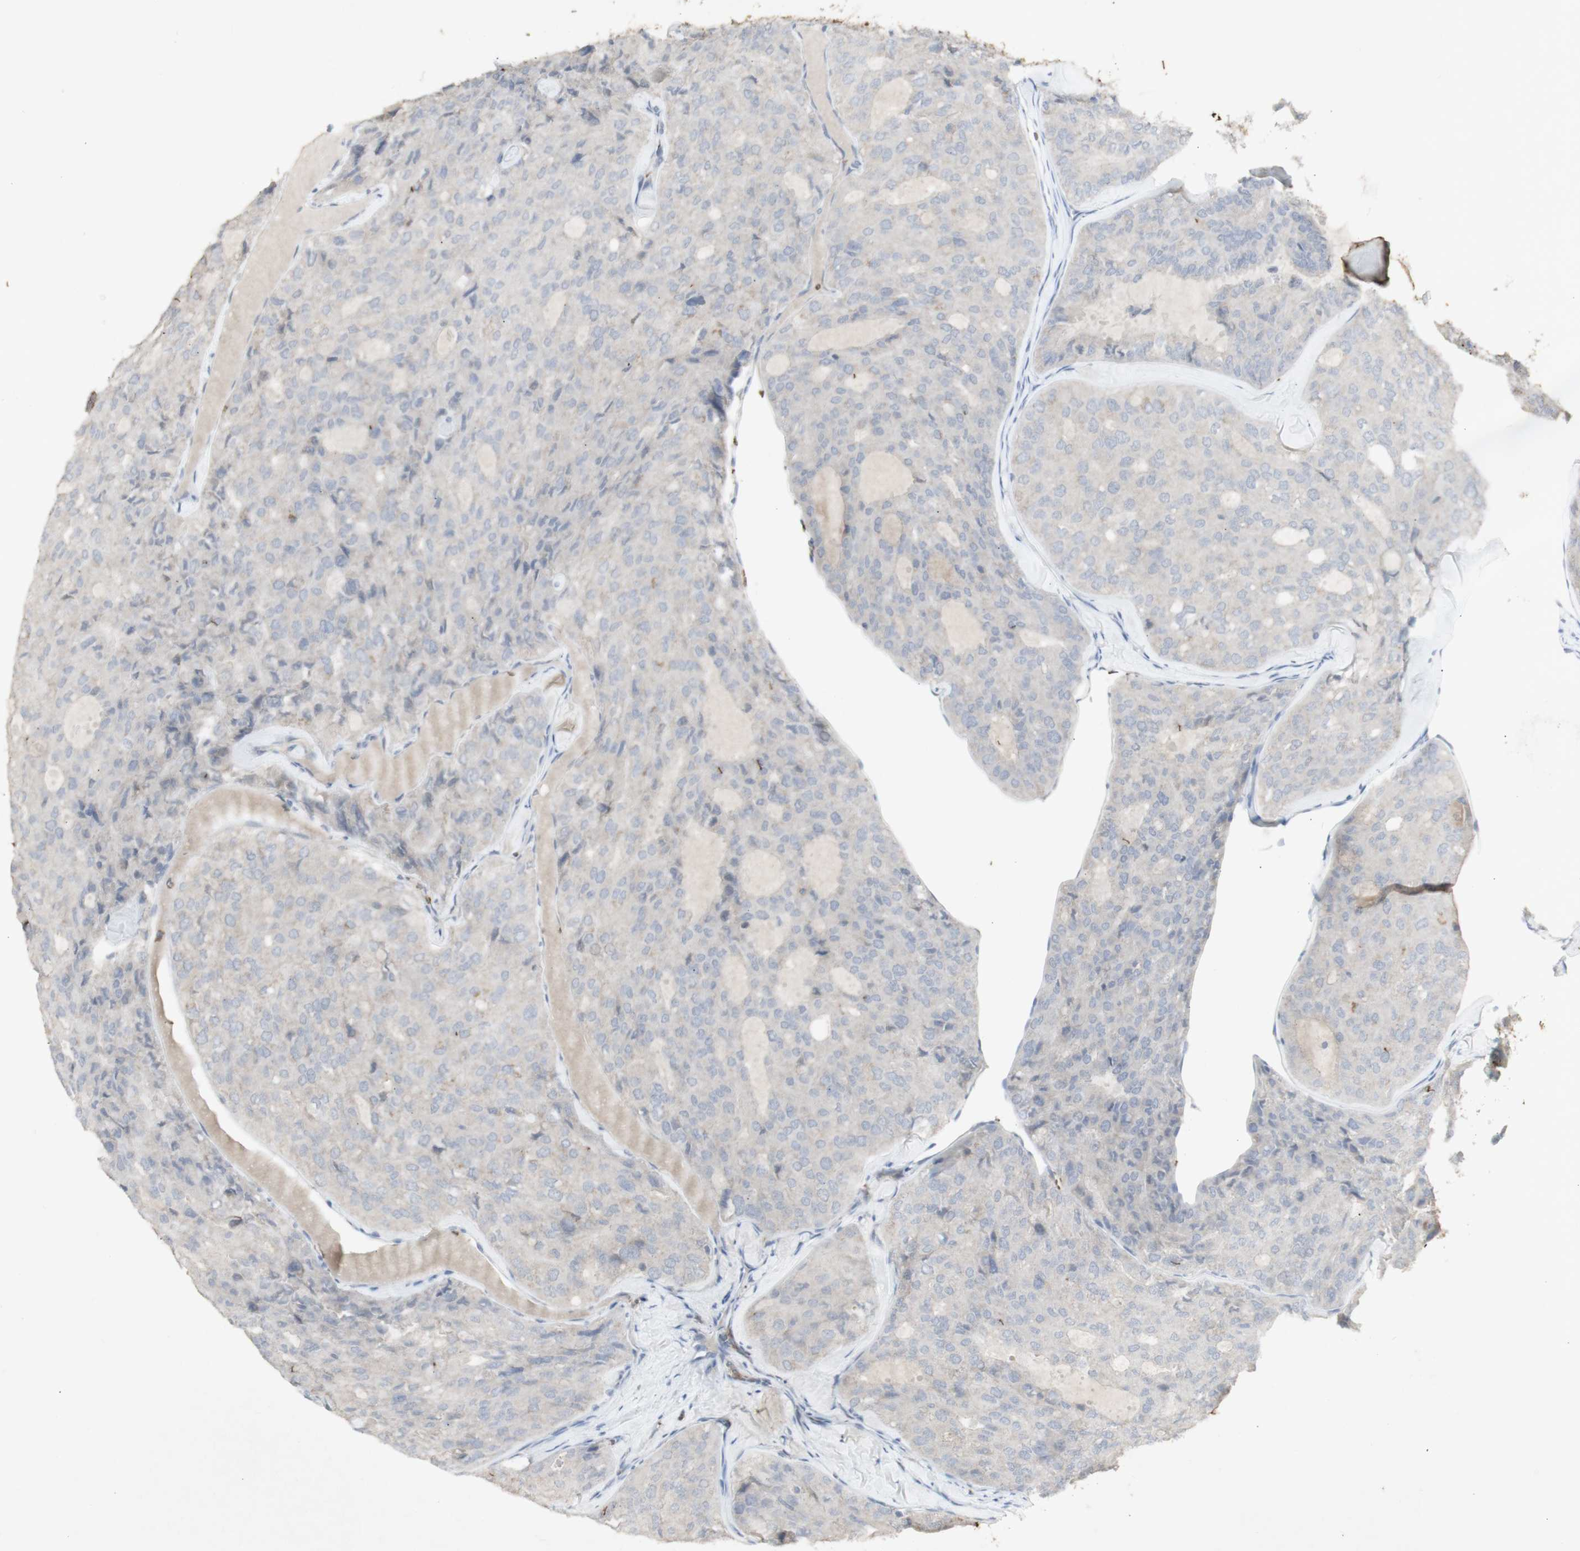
{"staining": {"intensity": "weak", "quantity": ">75%", "location": "cytoplasmic/membranous"}, "tissue": "thyroid cancer", "cell_type": "Tumor cells", "image_type": "cancer", "snomed": [{"axis": "morphology", "description": "Follicular adenoma carcinoma, NOS"}, {"axis": "topography", "description": "Thyroid gland"}], "caption": "Protein analysis of thyroid cancer (follicular adenoma carcinoma) tissue demonstrates weak cytoplasmic/membranous expression in approximately >75% of tumor cells.", "gene": "INS", "patient": {"sex": "male", "age": 75}}